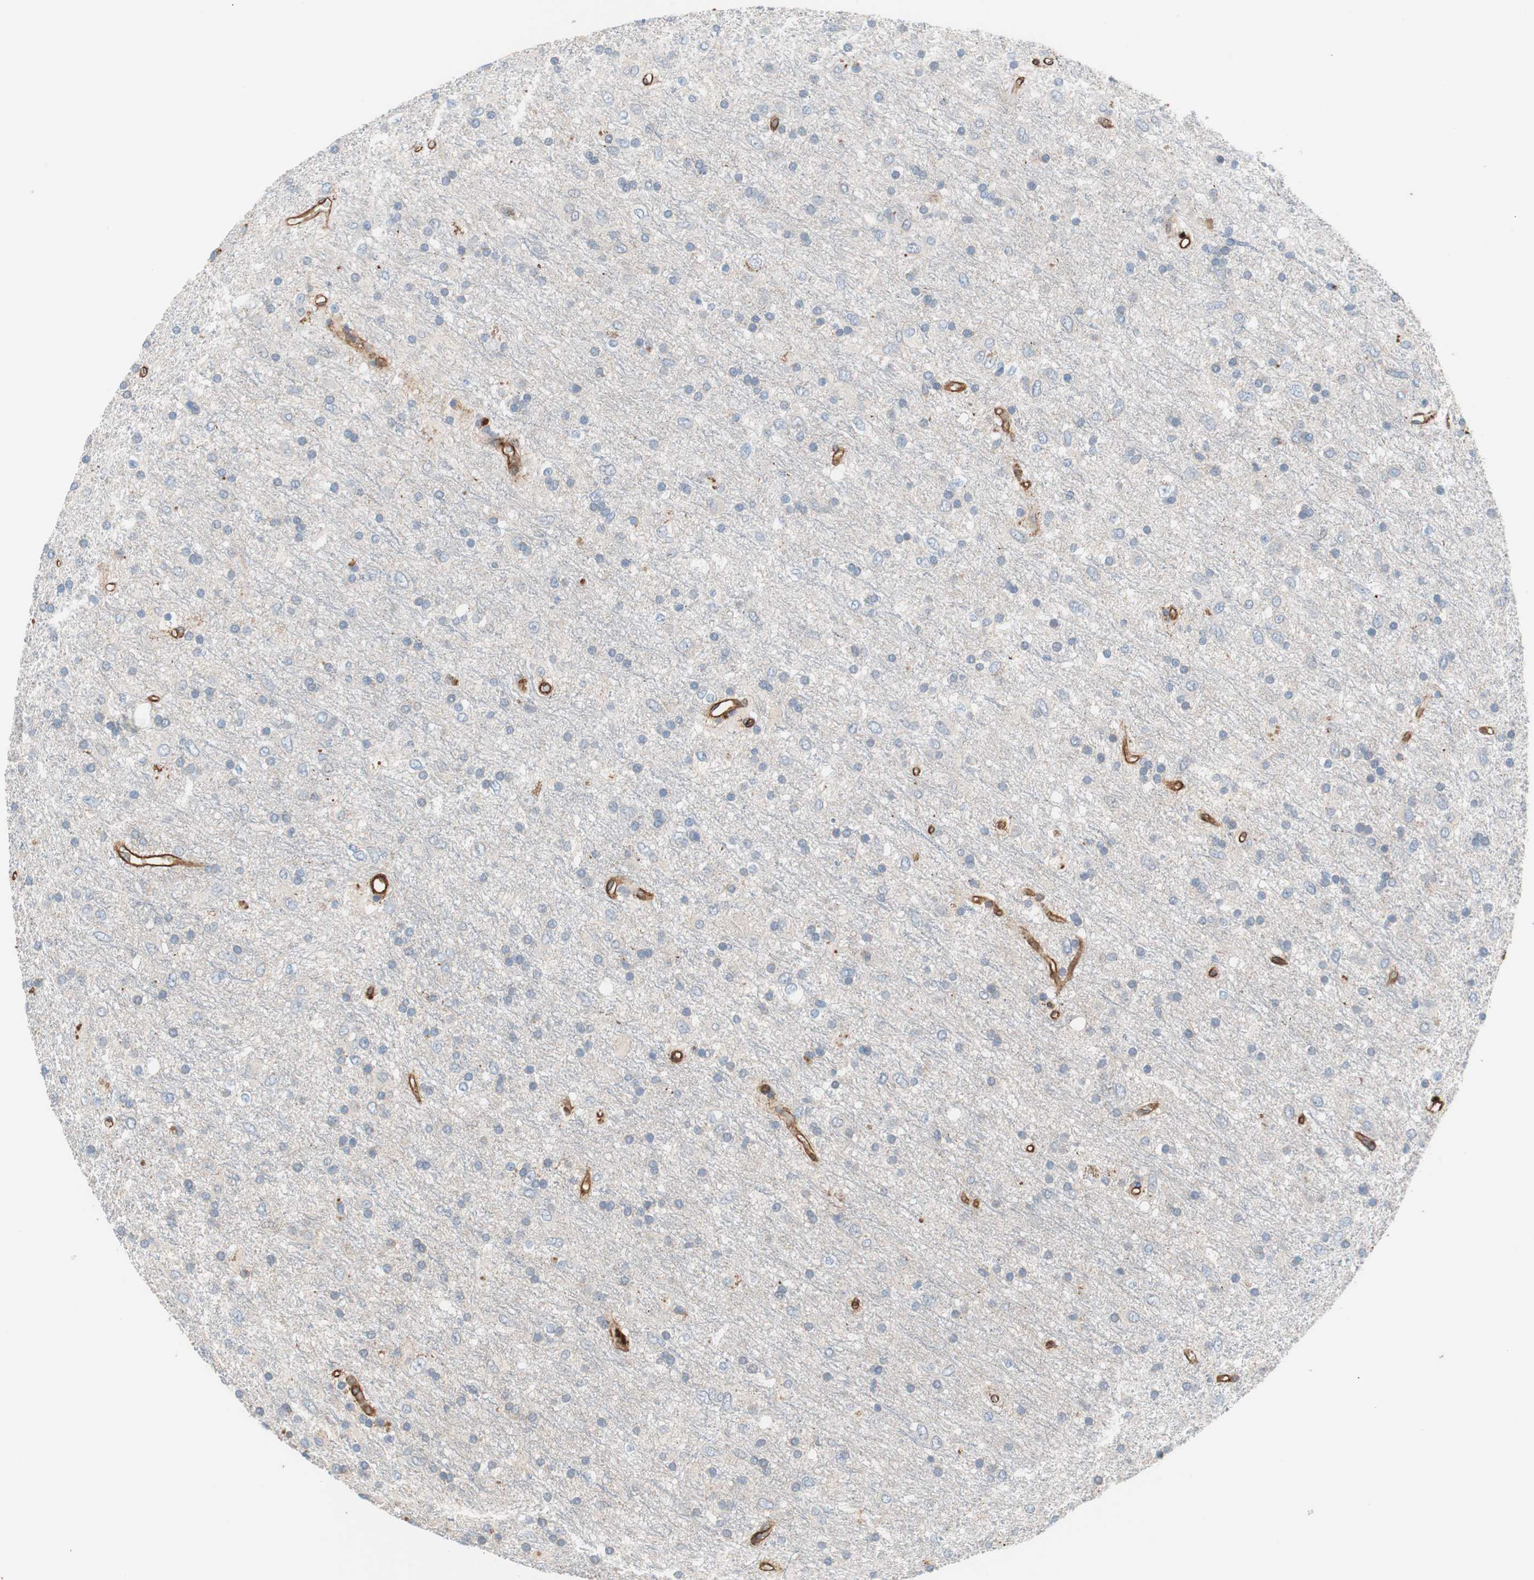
{"staining": {"intensity": "negative", "quantity": "none", "location": "none"}, "tissue": "glioma", "cell_type": "Tumor cells", "image_type": "cancer", "snomed": [{"axis": "morphology", "description": "Glioma, malignant, Low grade"}, {"axis": "topography", "description": "Brain"}], "caption": "An immunohistochemistry (IHC) photomicrograph of glioma is shown. There is no staining in tumor cells of glioma.", "gene": "SPINT1", "patient": {"sex": "male", "age": 77}}